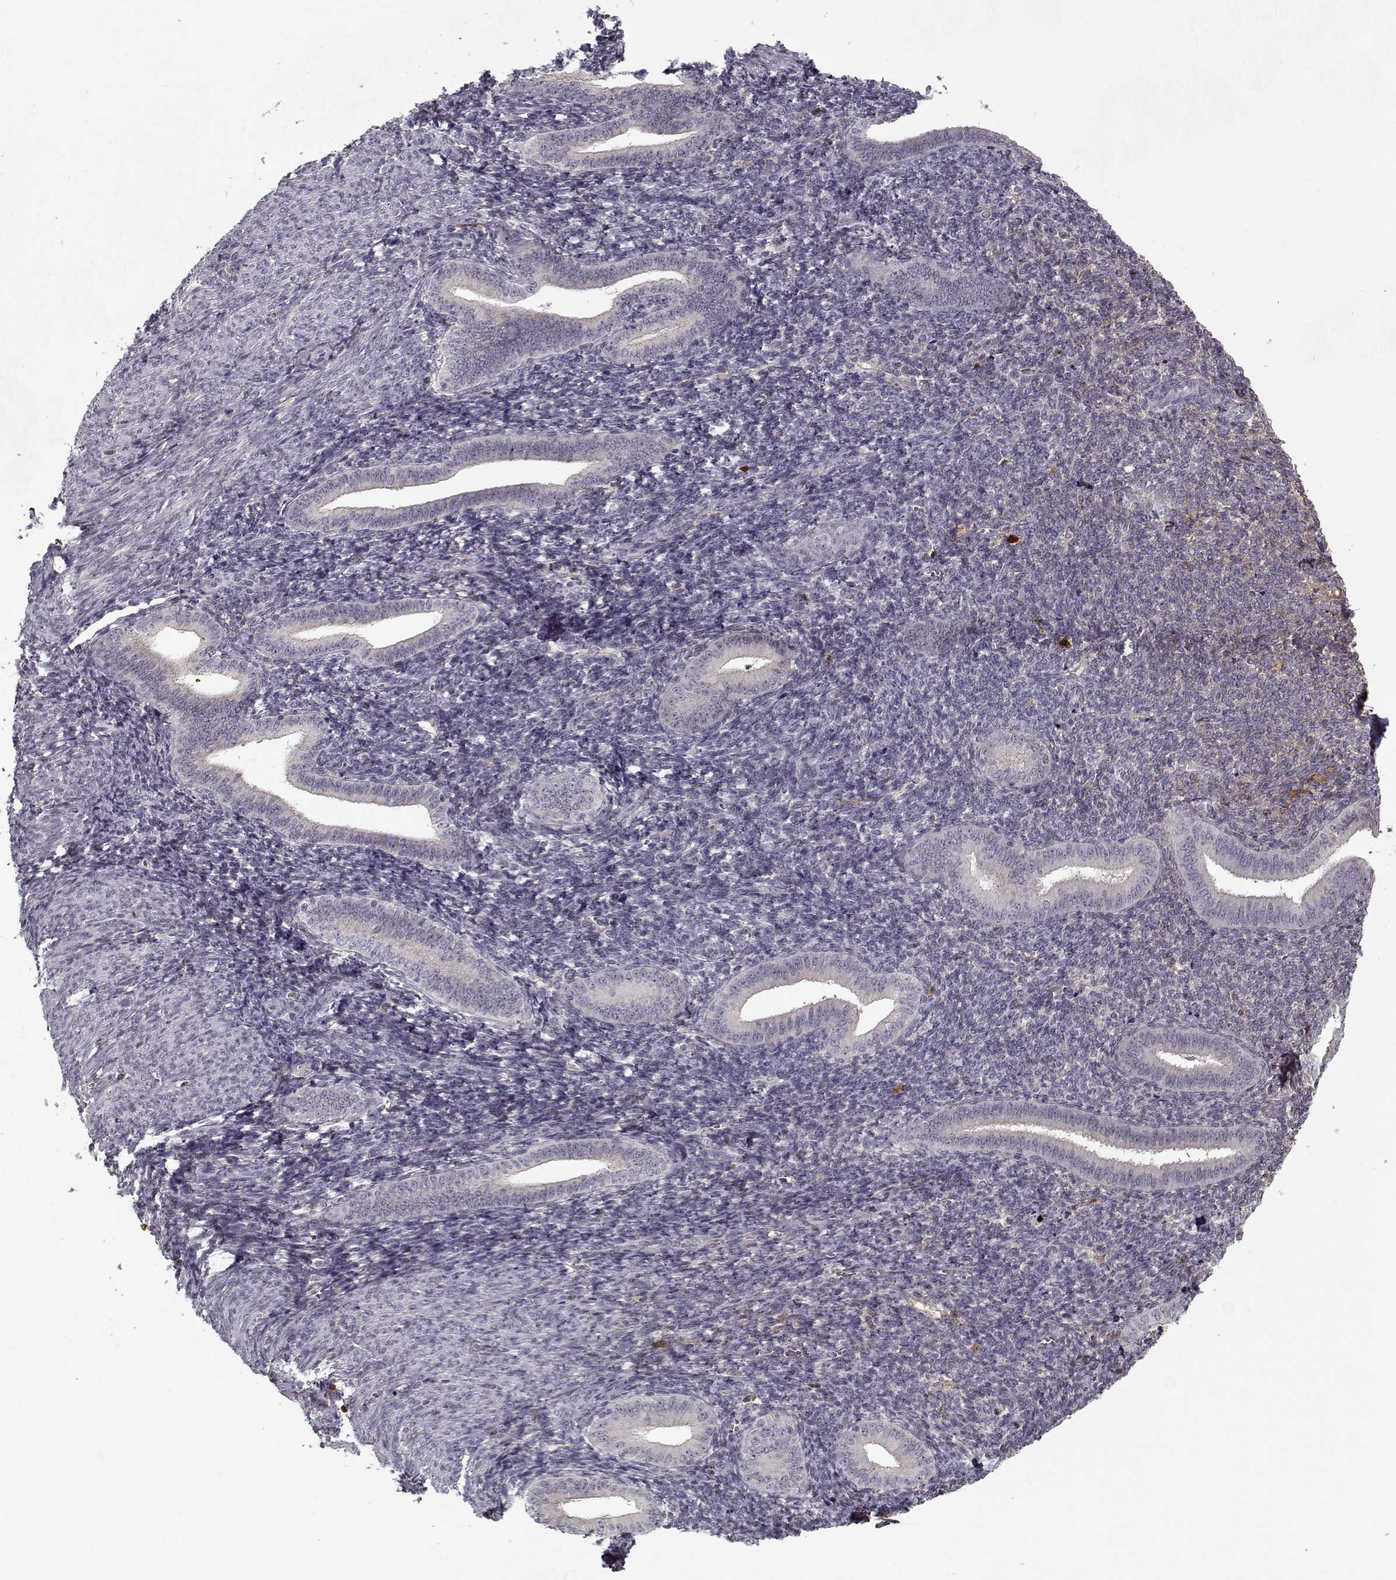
{"staining": {"intensity": "negative", "quantity": "none", "location": "none"}, "tissue": "endometrium", "cell_type": "Cells in endometrial stroma", "image_type": "normal", "snomed": [{"axis": "morphology", "description": "Normal tissue, NOS"}, {"axis": "topography", "description": "Endometrium"}], "caption": "An immunohistochemistry (IHC) micrograph of benign endometrium is shown. There is no staining in cells in endometrial stroma of endometrium.", "gene": "AFM", "patient": {"sex": "female", "age": 25}}